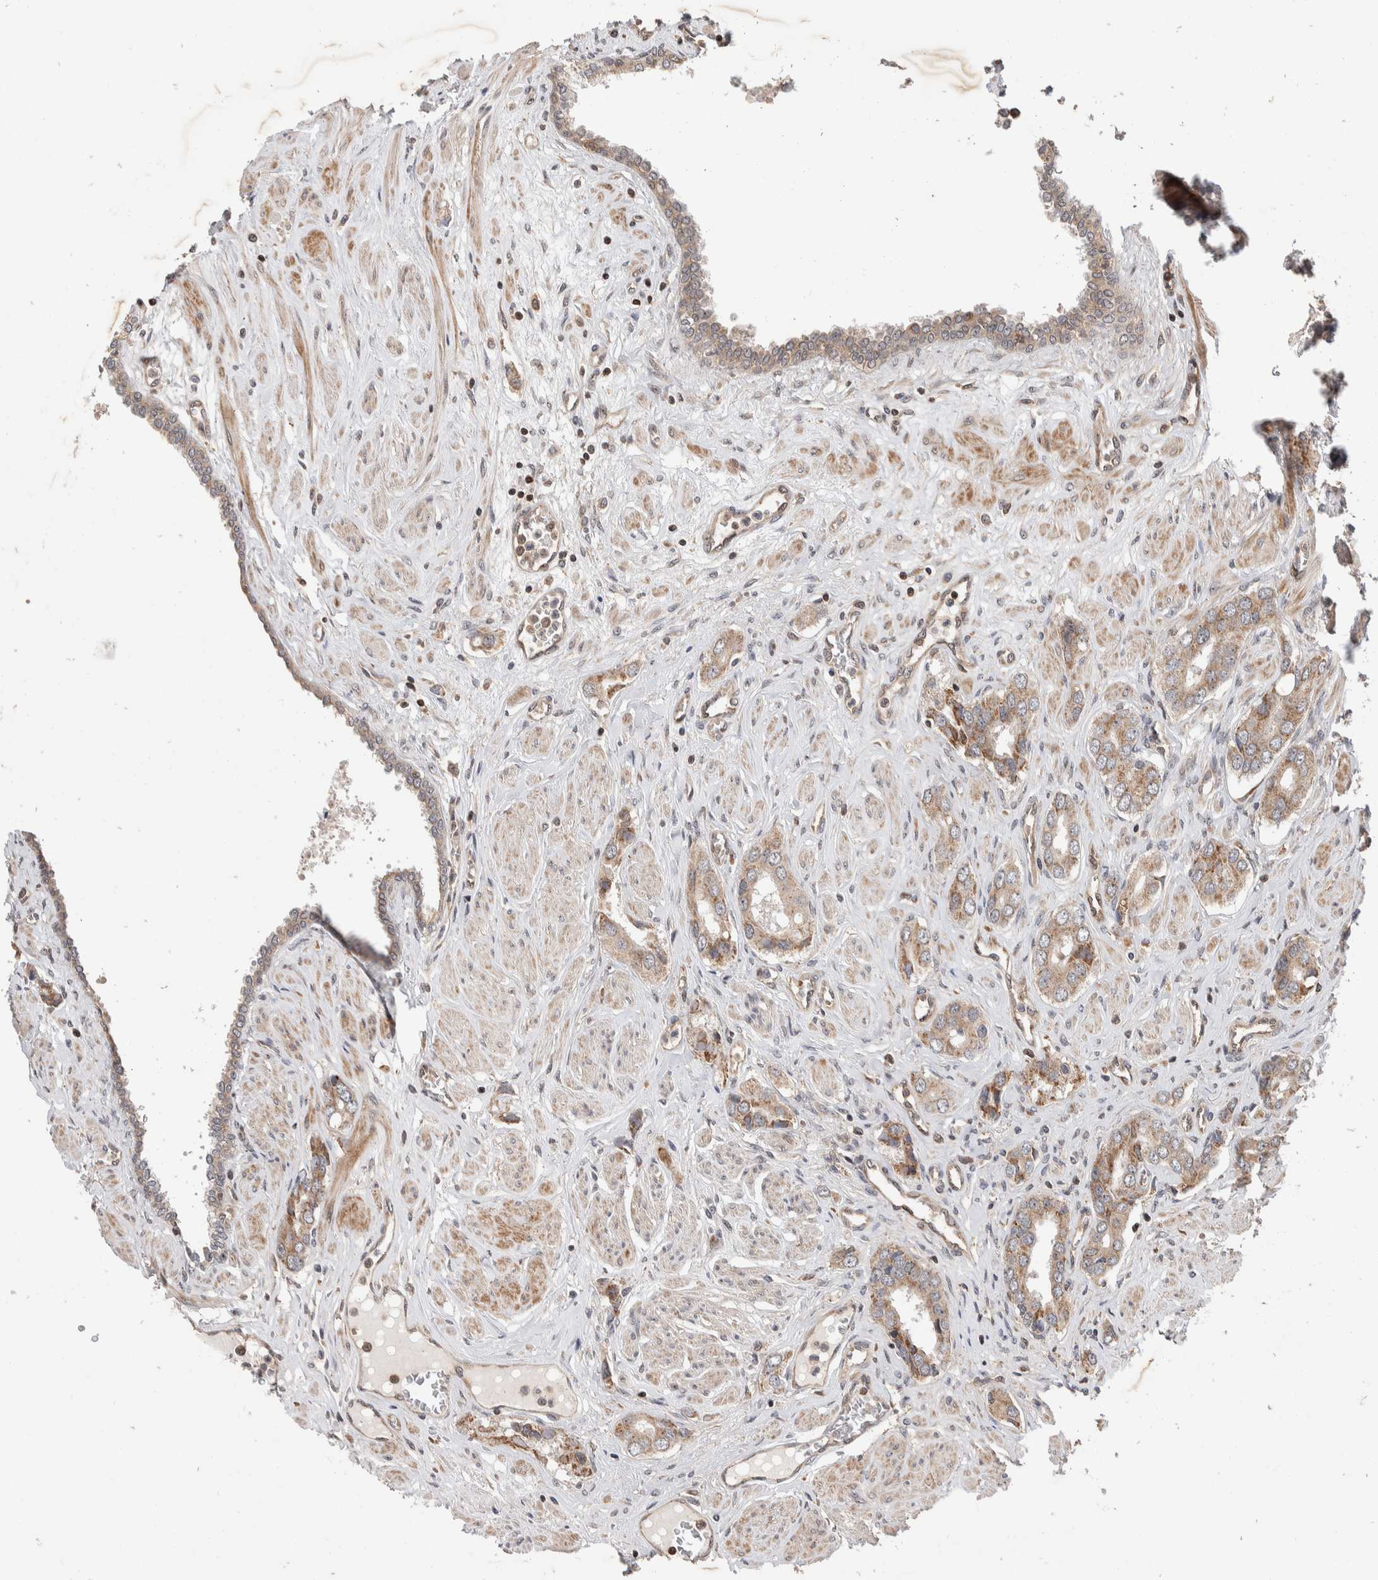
{"staining": {"intensity": "weak", "quantity": ">75%", "location": "cytoplasmic/membranous"}, "tissue": "prostate cancer", "cell_type": "Tumor cells", "image_type": "cancer", "snomed": [{"axis": "morphology", "description": "Adenocarcinoma, High grade"}, {"axis": "topography", "description": "Prostate"}], "caption": "Protein expression analysis of prostate adenocarcinoma (high-grade) reveals weak cytoplasmic/membranous staining in approximately >75% of tumor cells. The protein of interest is shown in brown color, while the nuclei are stained blue.", "gene": "ABHD11", "patient": {"sex": "male", "age": 52}}